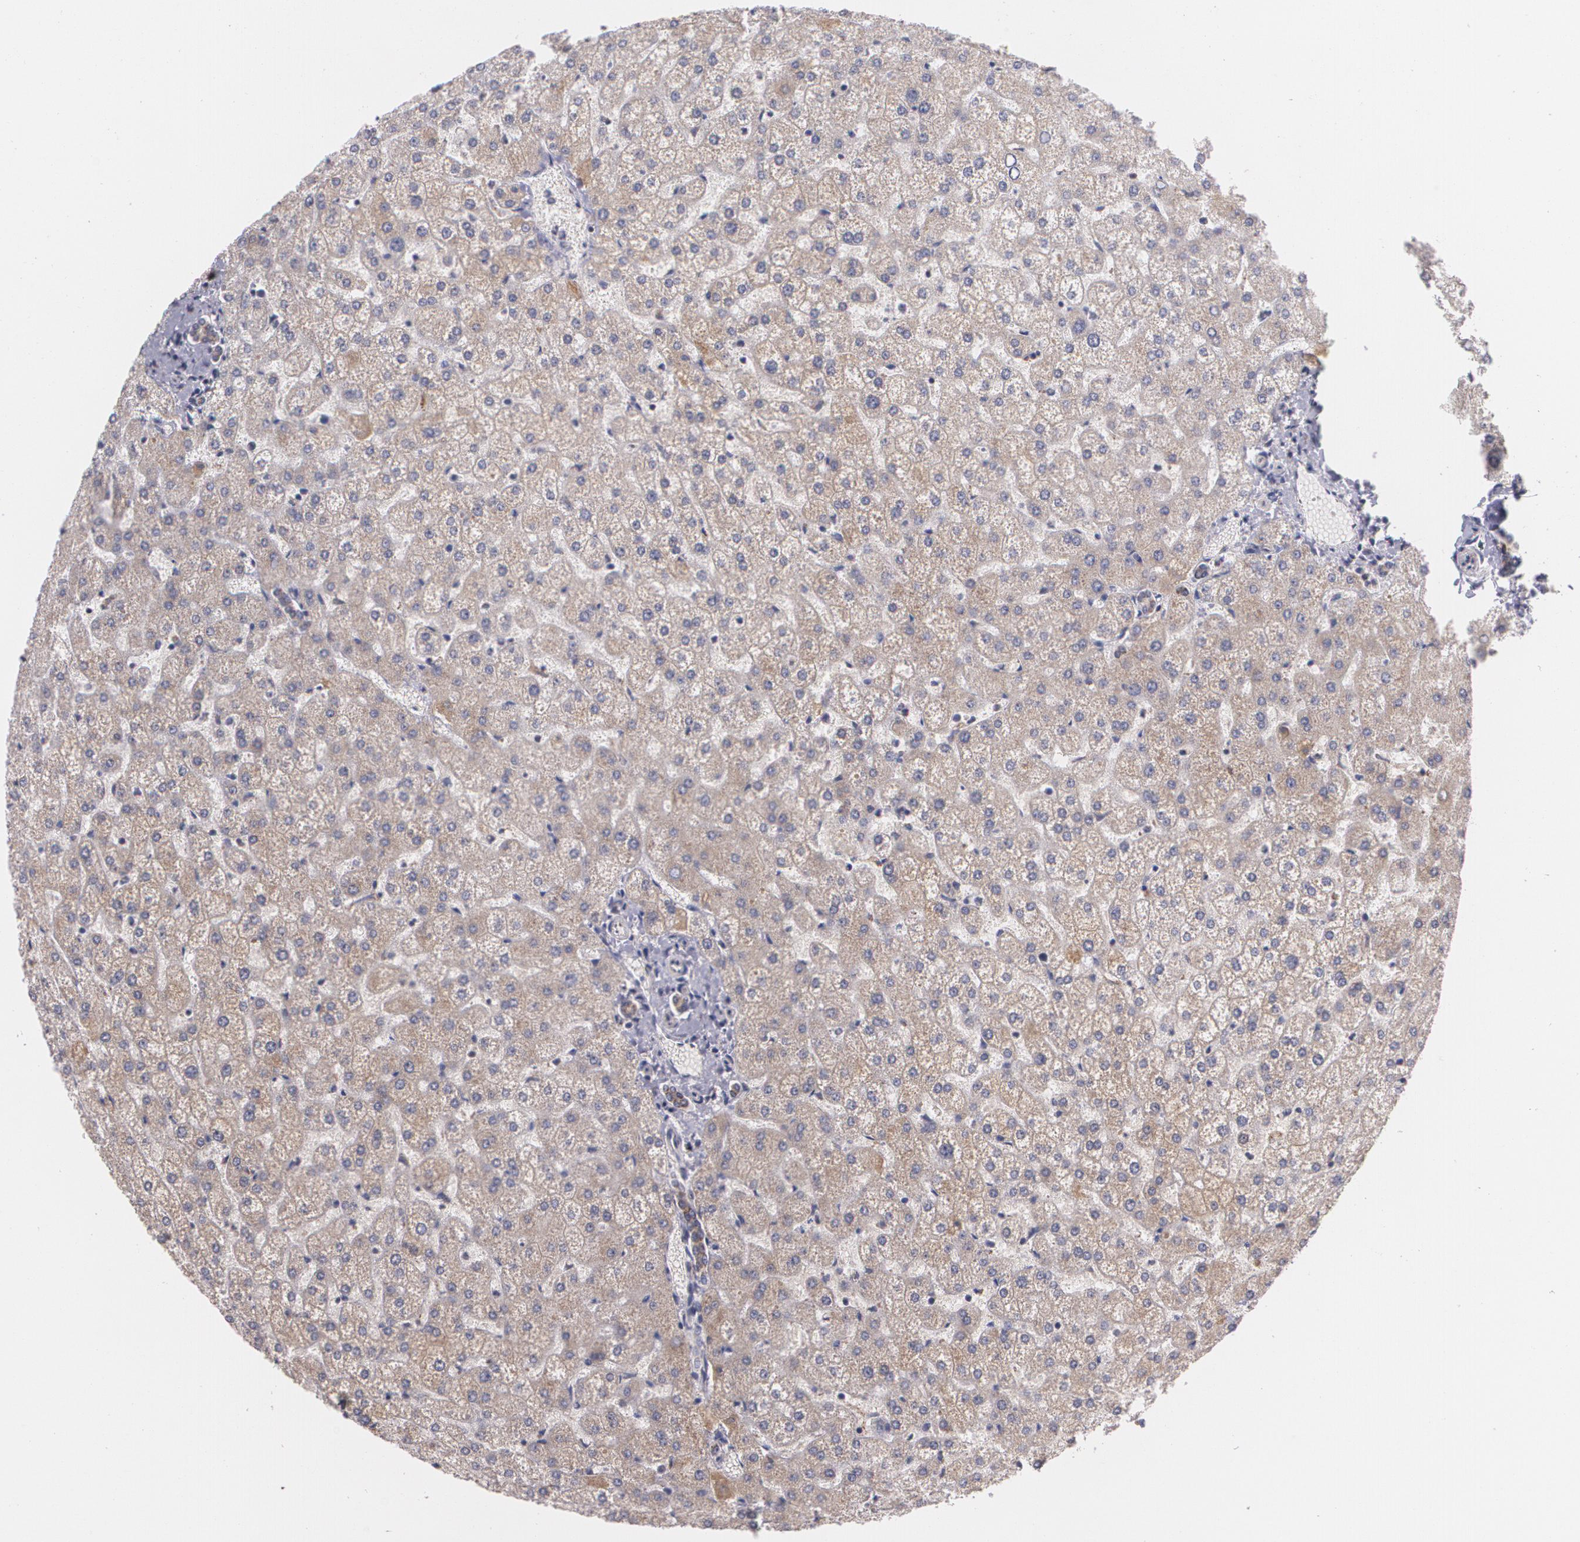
{"staining": {"intensity": "moderate", "quantity": ">75%", "location": "cytoplasmic/membranous"}, "tissue": "liver", "cell_type": "Cholangiocytes", "image_type": "normal", "snomed": [{"axis": "morphology", "description": "Normal tissue, NOS"}, {"axis": "topography", "description": "Liver"}], "caption": "IHC histopathology image of unremarkable liver: human liver stained using immunohistochemistry reveals medium levels of moderate protein expression localized specifically in the cytoplasmic/membranous of cholangiocytes, appearing as a cytoplasmic/membranous brown color.", "gene": "CILK1", "patient": {"sex": "female", "age": 32}}